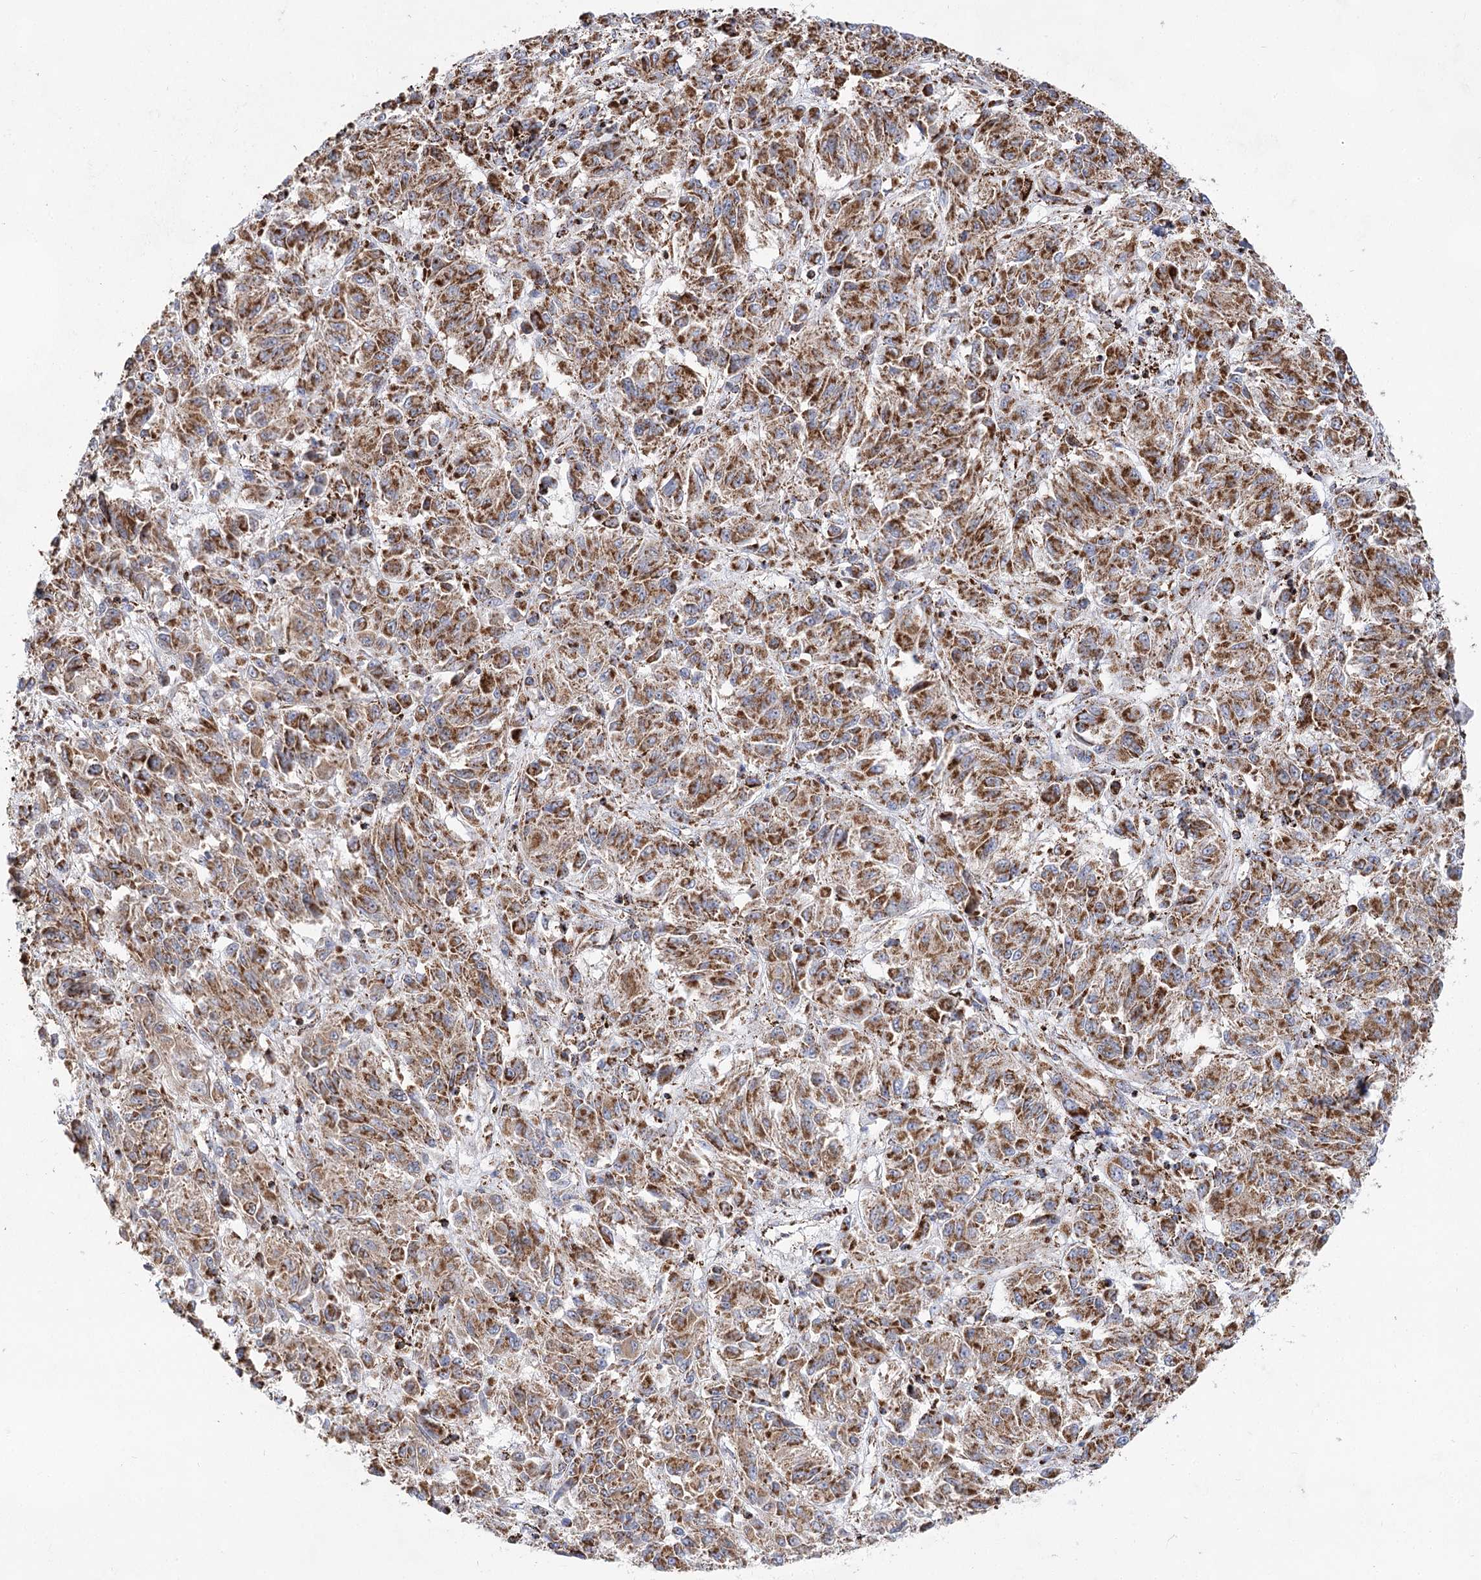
{"staining": {"intensity": "strong", "quantity": ">75%", "location": "cytoplasmic/membranous"}, "tissue": "melanoma", "cell_type": "Tumor cells", "image_type": "cancer", "snomed": [{"axis": "morphology", "description": "Malignant melanoma, Metastatic site"}, {"axis": "topography", "description": "Lung"}], "caption": "DAB (3,3'-diaminobenzidine) immunohistochemical staining of melanoma shows strong cytoplasmic/membranous protein expression in approximately >75% of tumor cells.", "gene": "NADK2", "patient": {"sex": "male", "age": 64}}